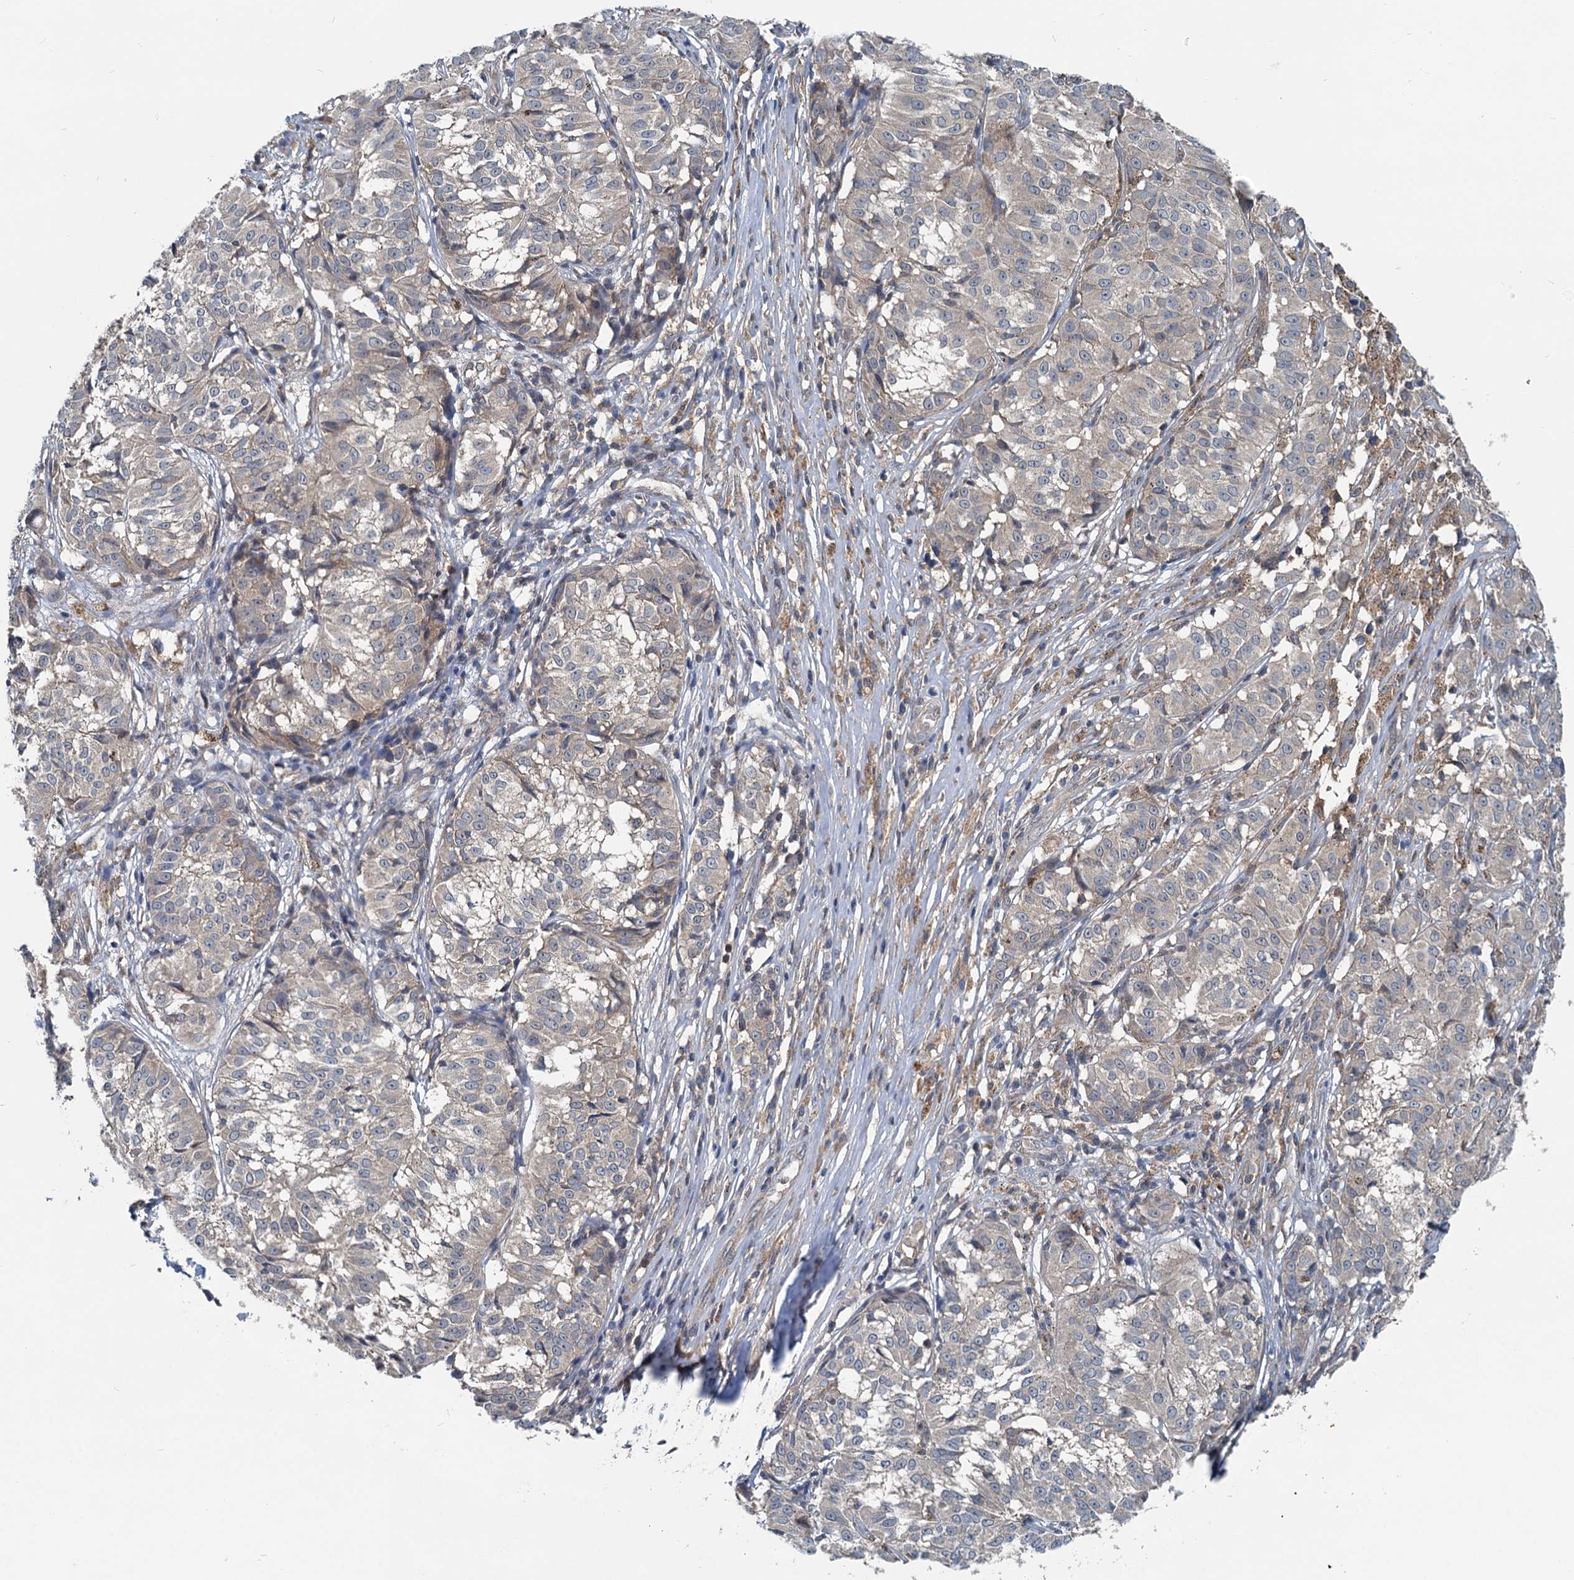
{"staining": {"intensity": "negative", "quantity": "none", "location": "none"}, "tissue": "melanoma", "cell_type": "Tumor cells", "image_type": "cancer", "snomed": [{"axis": "morphology", "description": "Malignant melanoma, NOS"}, {"axis": "topography", "description": "Skin"}], "caption": "The histopathology image demonstrates no significant positivity in tumor cells of melanoma.", "gene": "GCLM", "patient": {"sex": "female", "age": 72}}